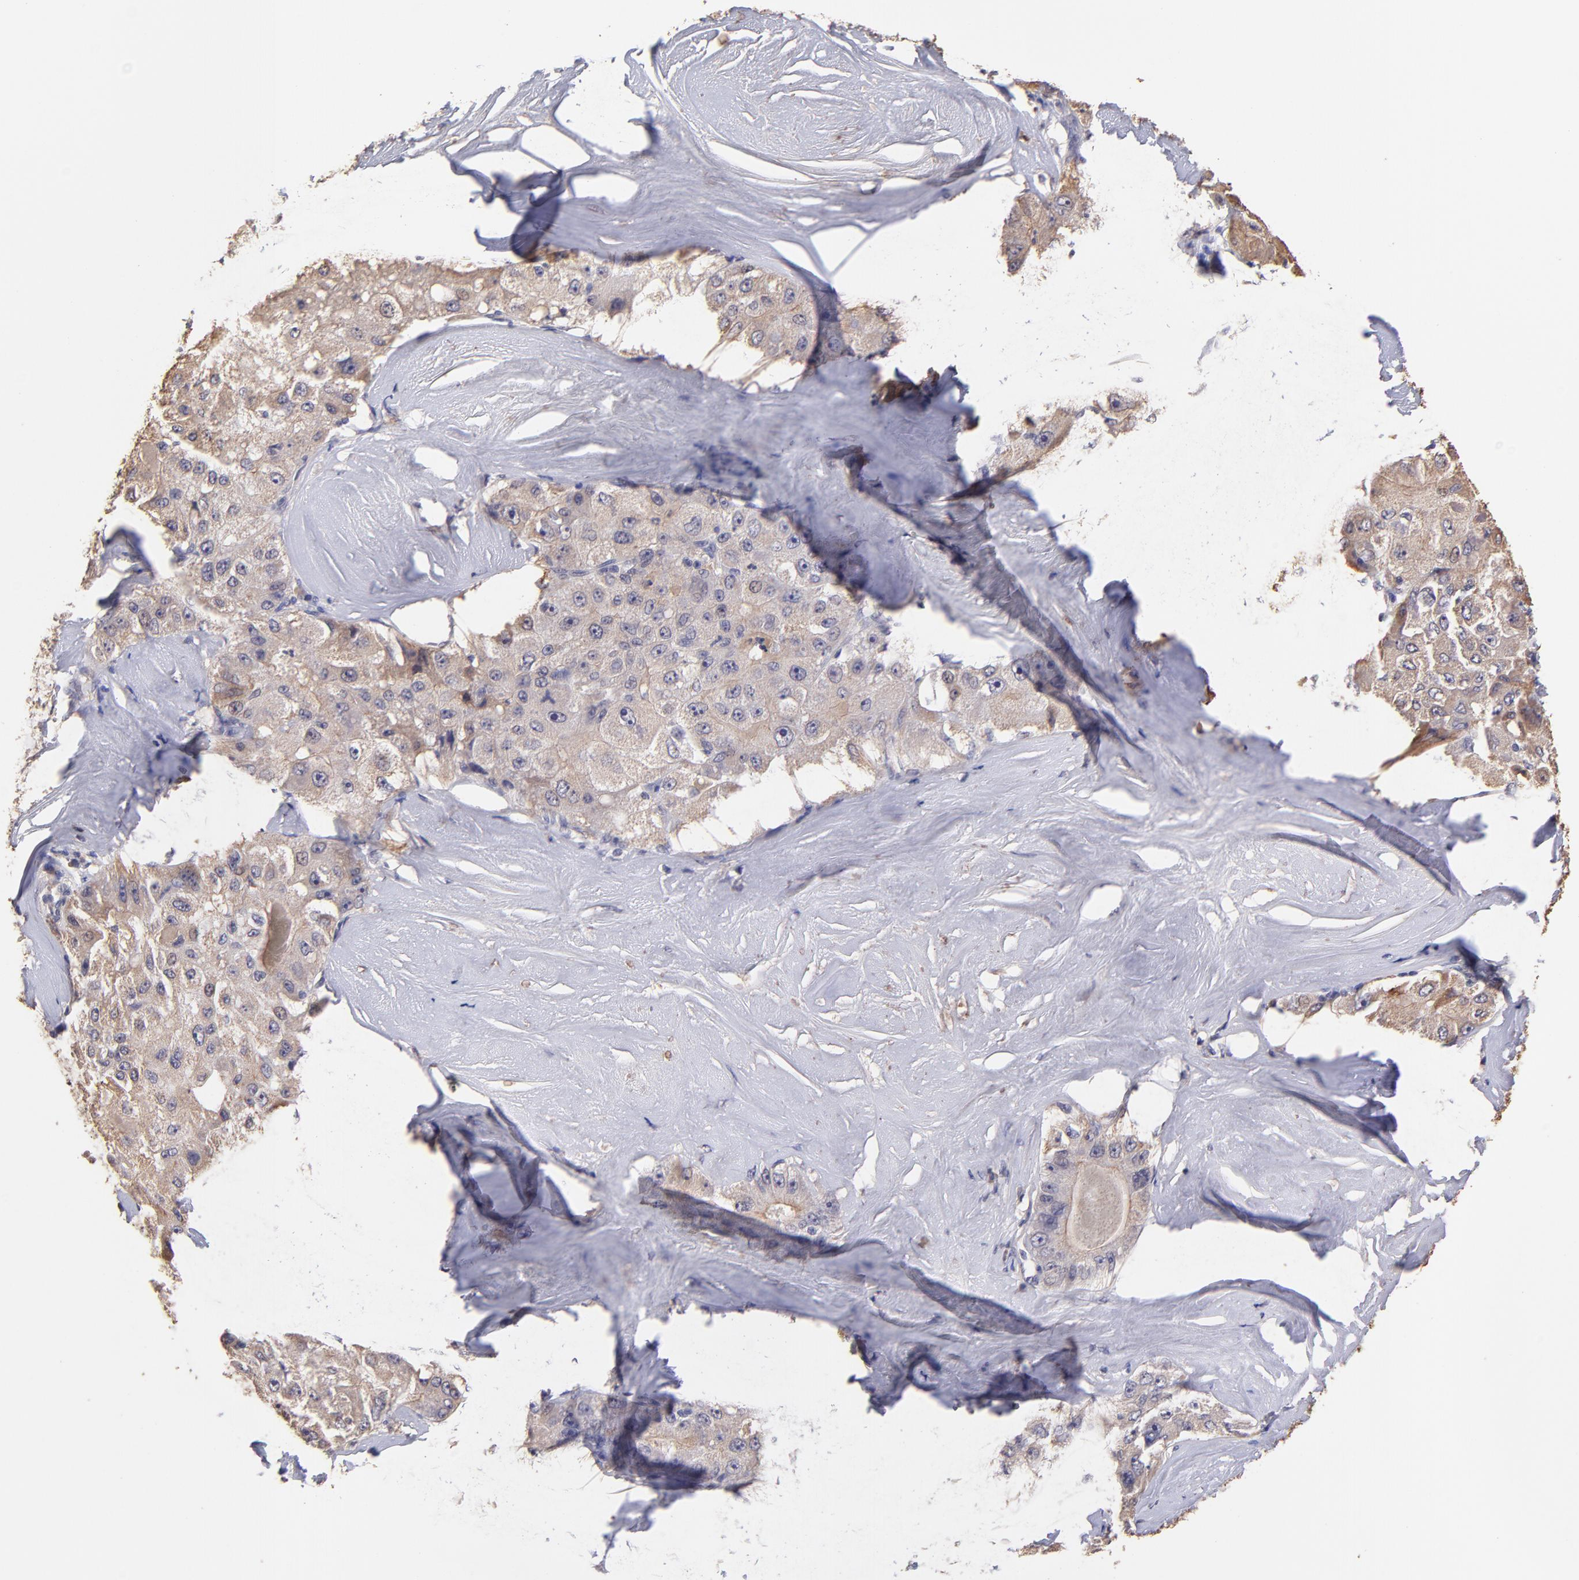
{"staining": {"intensity": "weak", "quantity": ">75%", "location": "cytoplasmic/membranous"}, "tissue": "liver cancer", "cell_type": "Tumor cells", "image_type": "cancer", "snomed": [{"axis": "morphology", "description": "Carcinoma, Hepatocellular, NOS"}, {"axis": "topography", "description": "Liver"}], "caption": "High-power microscopy captured an immunohistochemistry micrograph of liver cancer (hepatocellular carcinoma), revealing weak cytoplasmic/membranous staining in approximately >75% of tumor cells. (Stains: DAB in brown, nuclei in blue, Microscopy: brightfield microscopy at high magnification).", "gene": "RNASEL", "patient": {"sex": "male", "age": 80}}